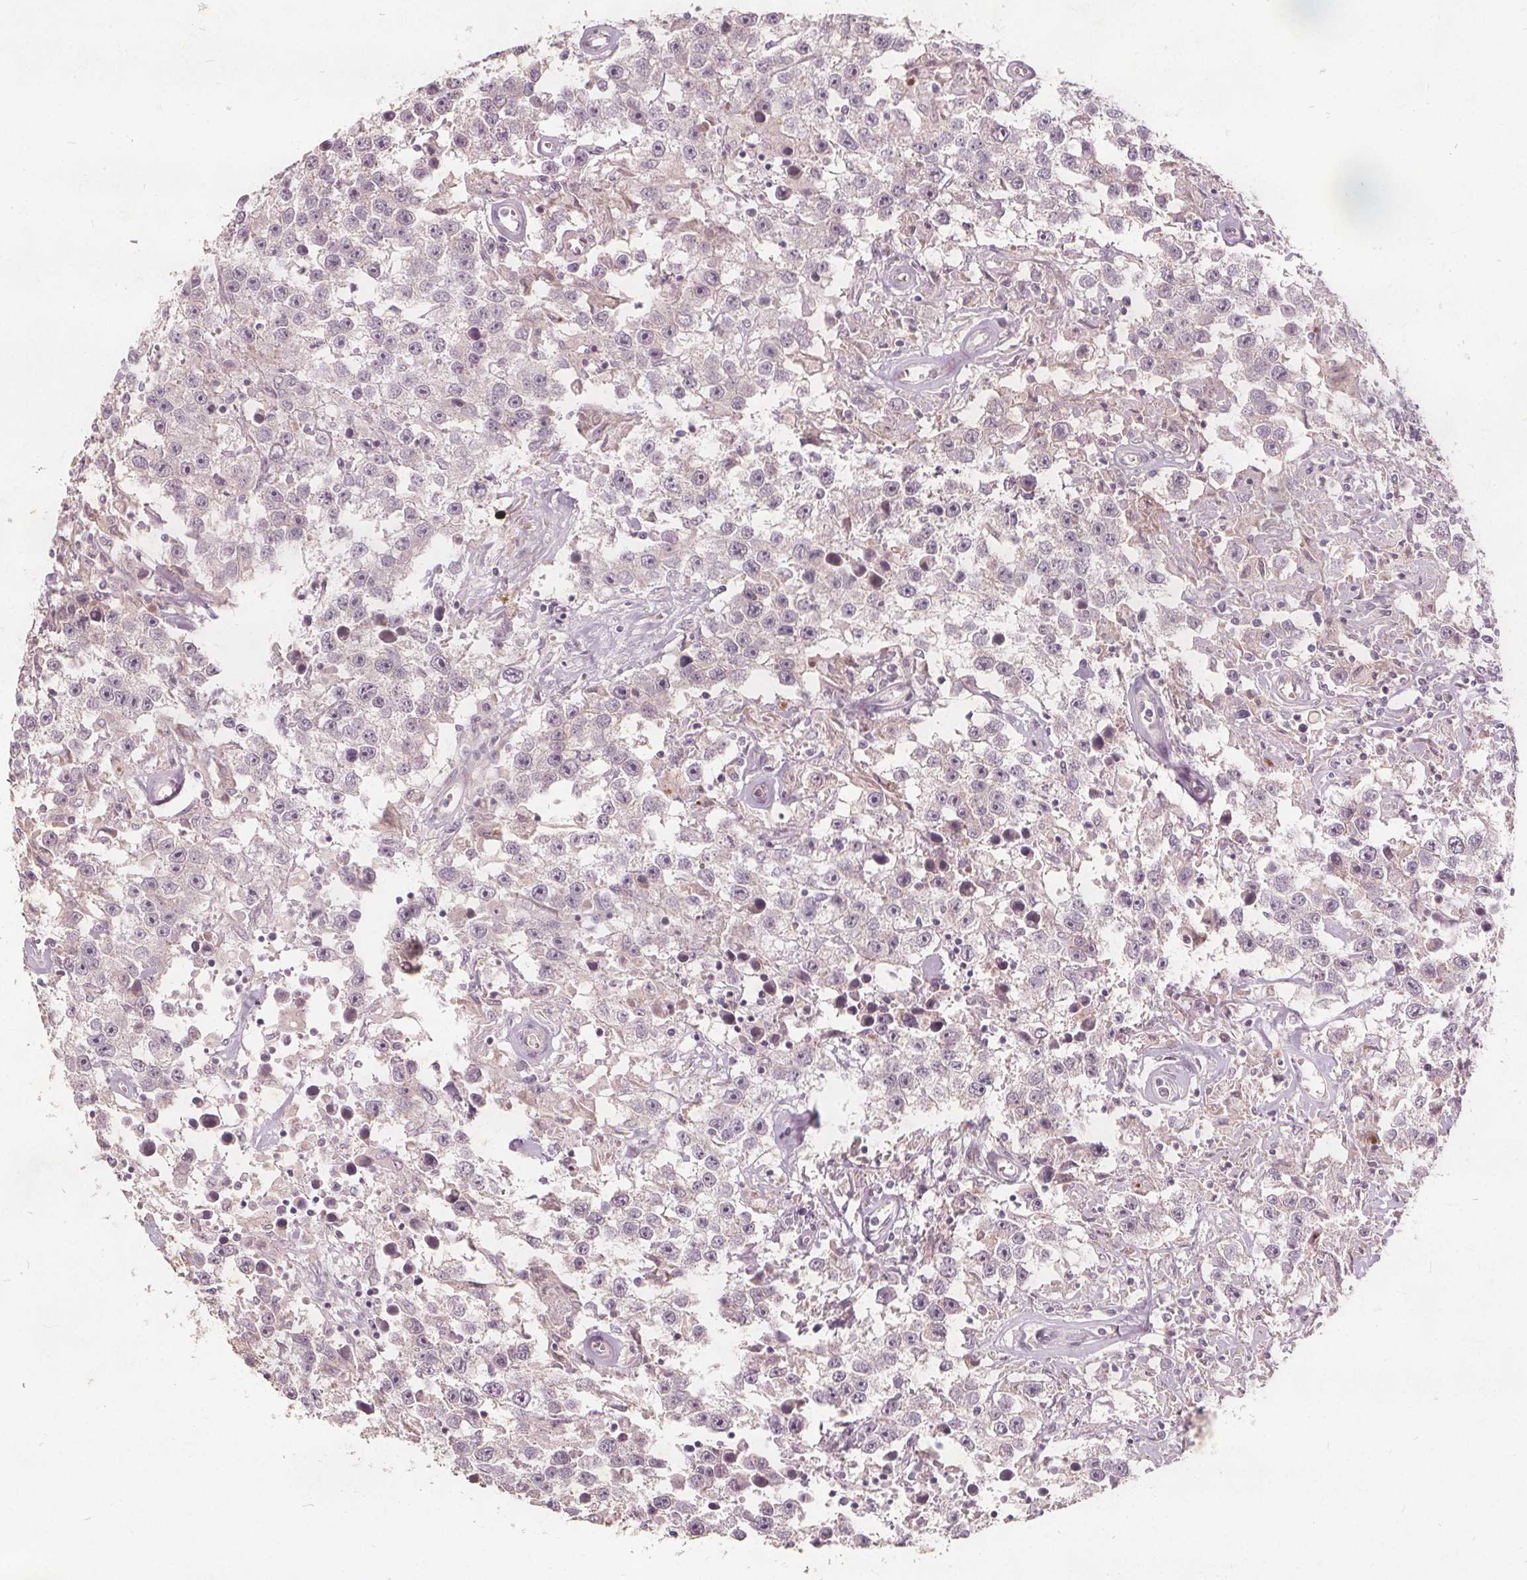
{"staining": {"intensity": "negative", "quantity": "none", "location": "none"}, "tissue": "testis cancer", "cell_type": "Tumor cells", "image_type": "cancer", "snomed": [{"axis": "morphology", "description": "Seminoma, NOS"}, {"axis": "topography", "description": "Testis"}], "caption": "Immunohistochemical staining of testis cancer reveals no significant expression in tumor cells. Nuclei are stained in blue.", "gene": "PTPRT", "patient": {"sex": "male", "age": 43}}